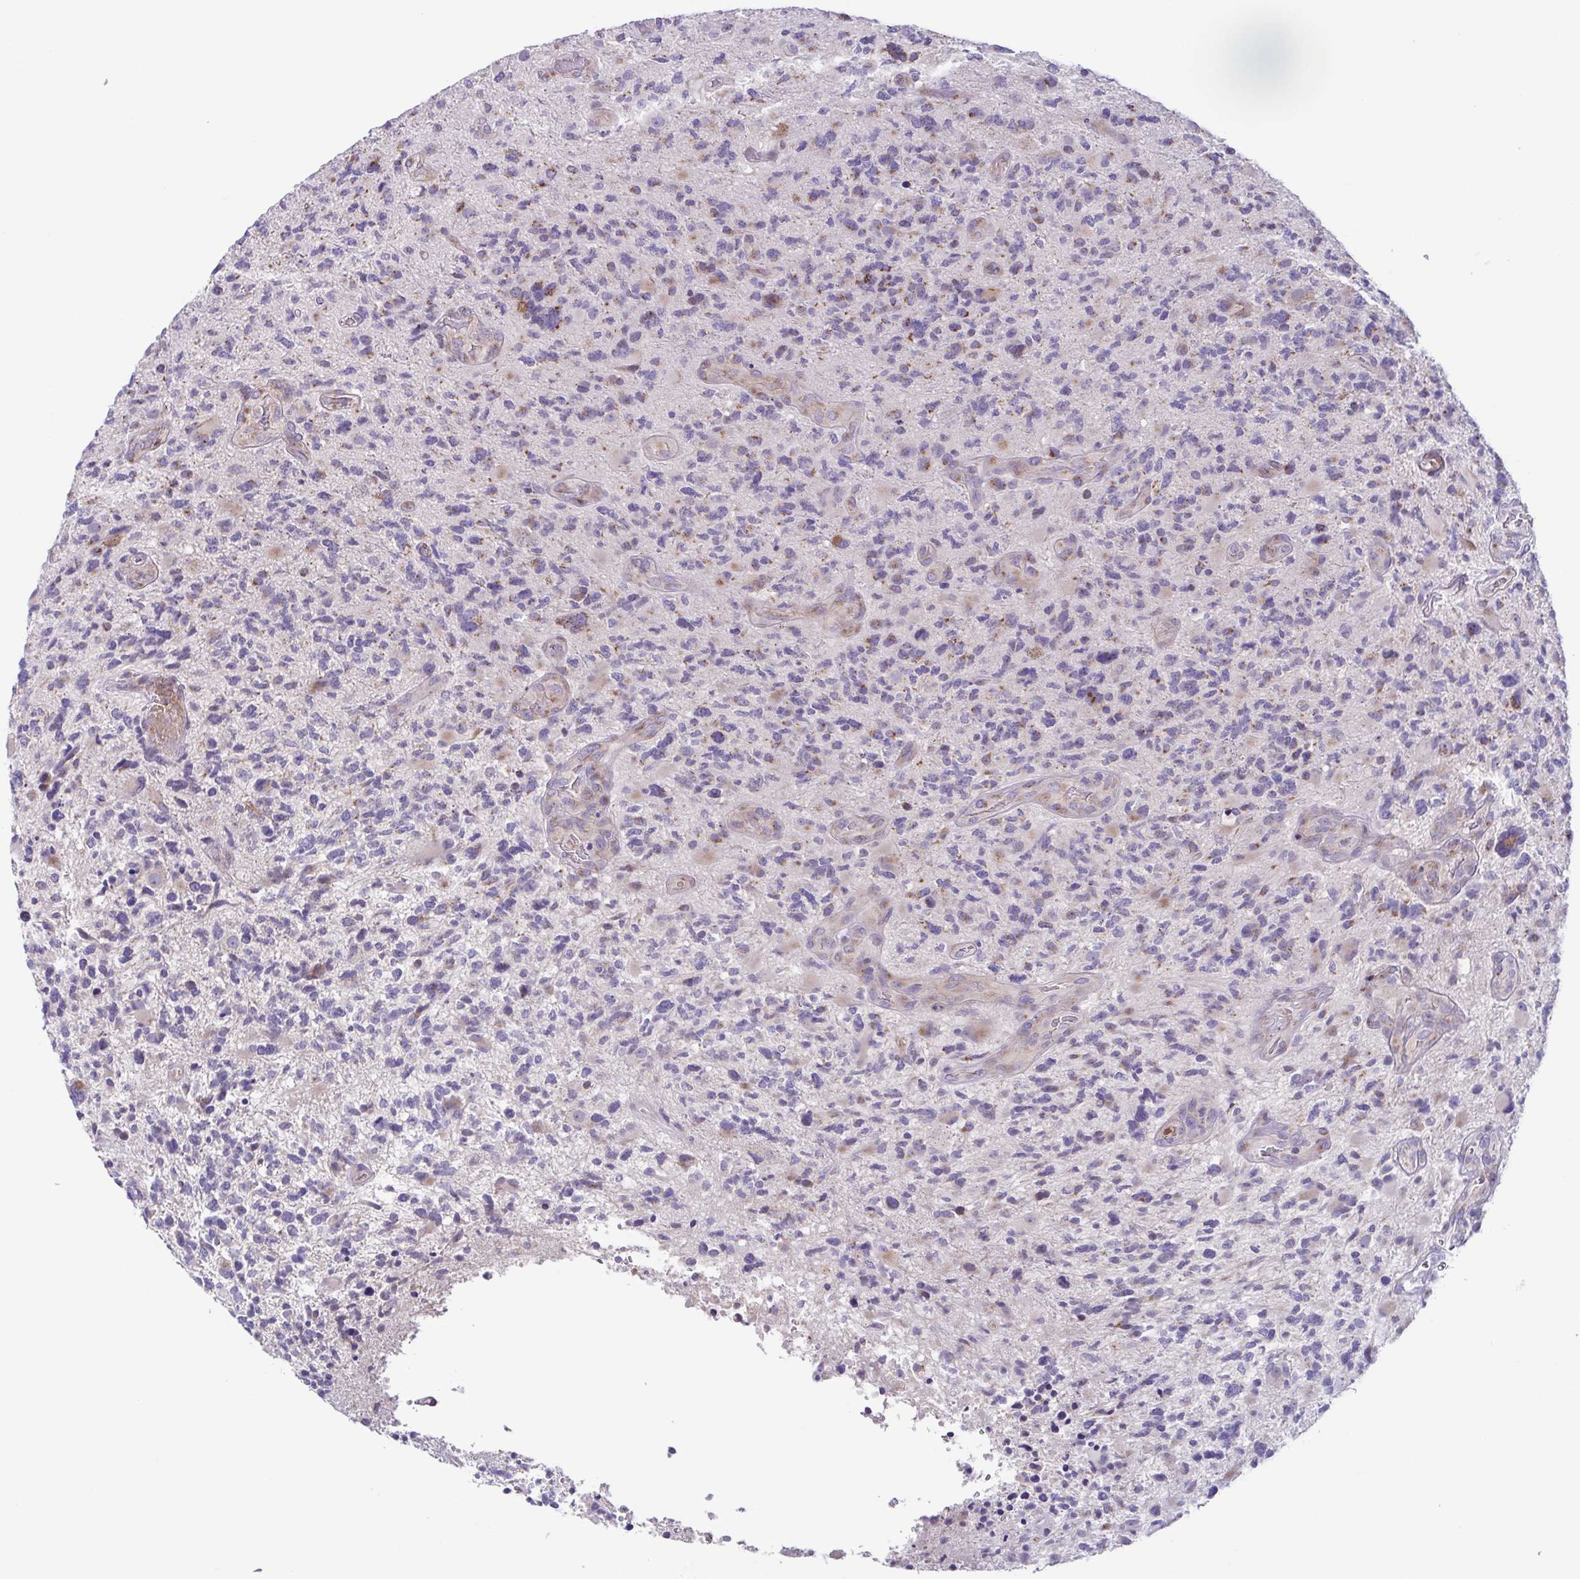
{"staining": {"intensity": "weak", "quantity": "<25%", "location": "cytoplasmic/membranous"}, "tissue": "glioma", "cell_type": "Tumor cells", "image_type": "cancer", "snomed": [{"axis": "morphology", "description": "Glioma, malignant, High grade"}, {"axis": "topography", "description": "Brain"}], "caption": "DAB immunohistochemical staining of human malignant high-grade glioma demonstrates no significant positivity in tumor cells.", "gene": "COL17A1", "patient": {"sex": "female", "age": 71}}